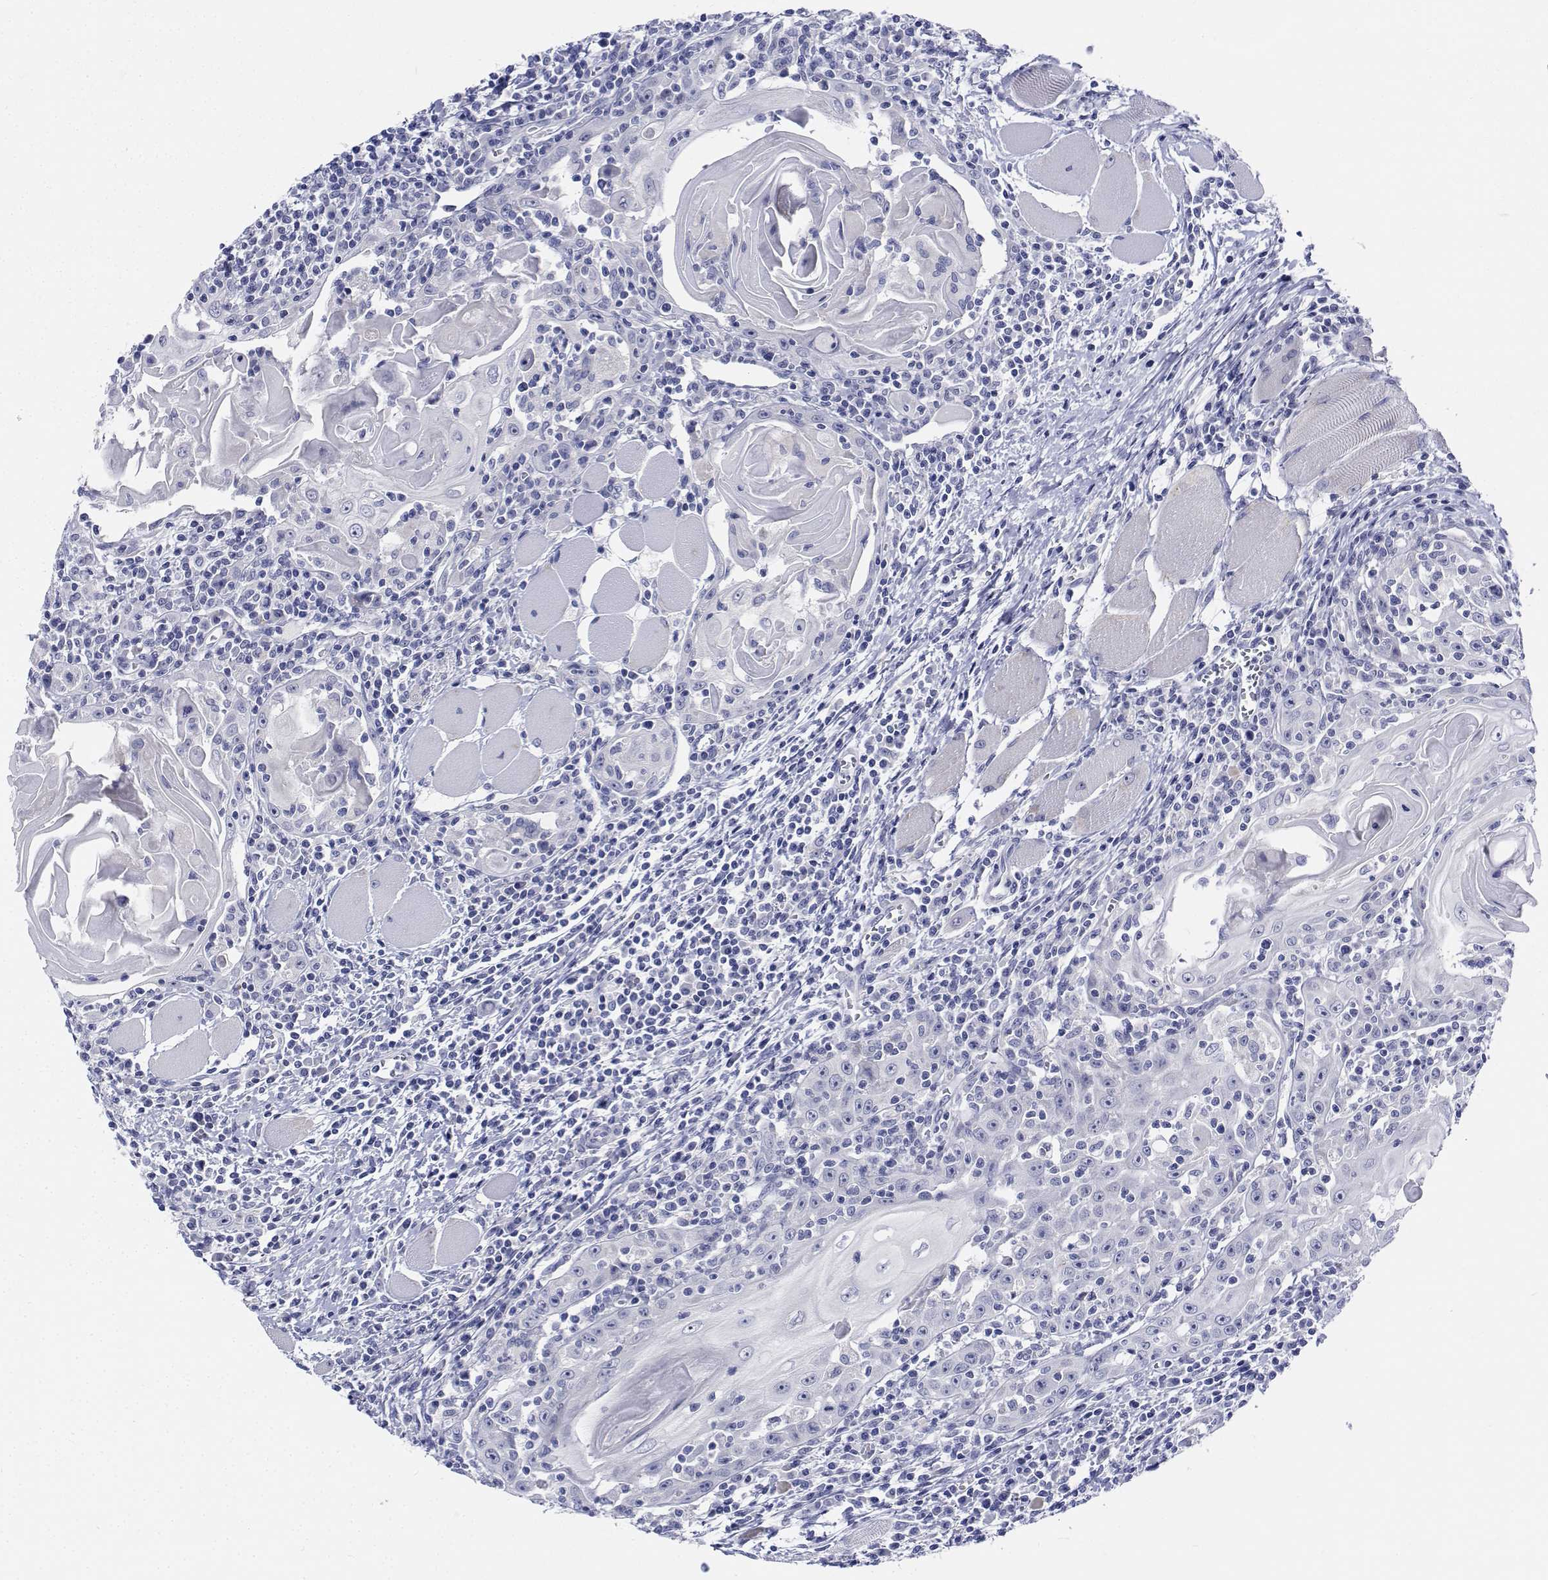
{"staining": {"intensity": "negative", "quantity": "none", "location": "none"}, "tissue": "head and neck cancer", "cell_type": "Tumor cells", "image_type": "cancer", "snomed": [{"axis": "morphology", "description": "Normal tissue, NOS"}, {"axis": "morphology", "description": "Squamous cell carcinoma, NOS"}, {"axis": "topography", "description": "Oral tissue"}, {"axis": "topography", "description": "Head-Neck"}], "caption": "Tumor cells show no significant protein positivity in head and neck squamous cell carcinoma.", "gene": "CDHR3", "patient": {"sex": "male", "age": 52}}